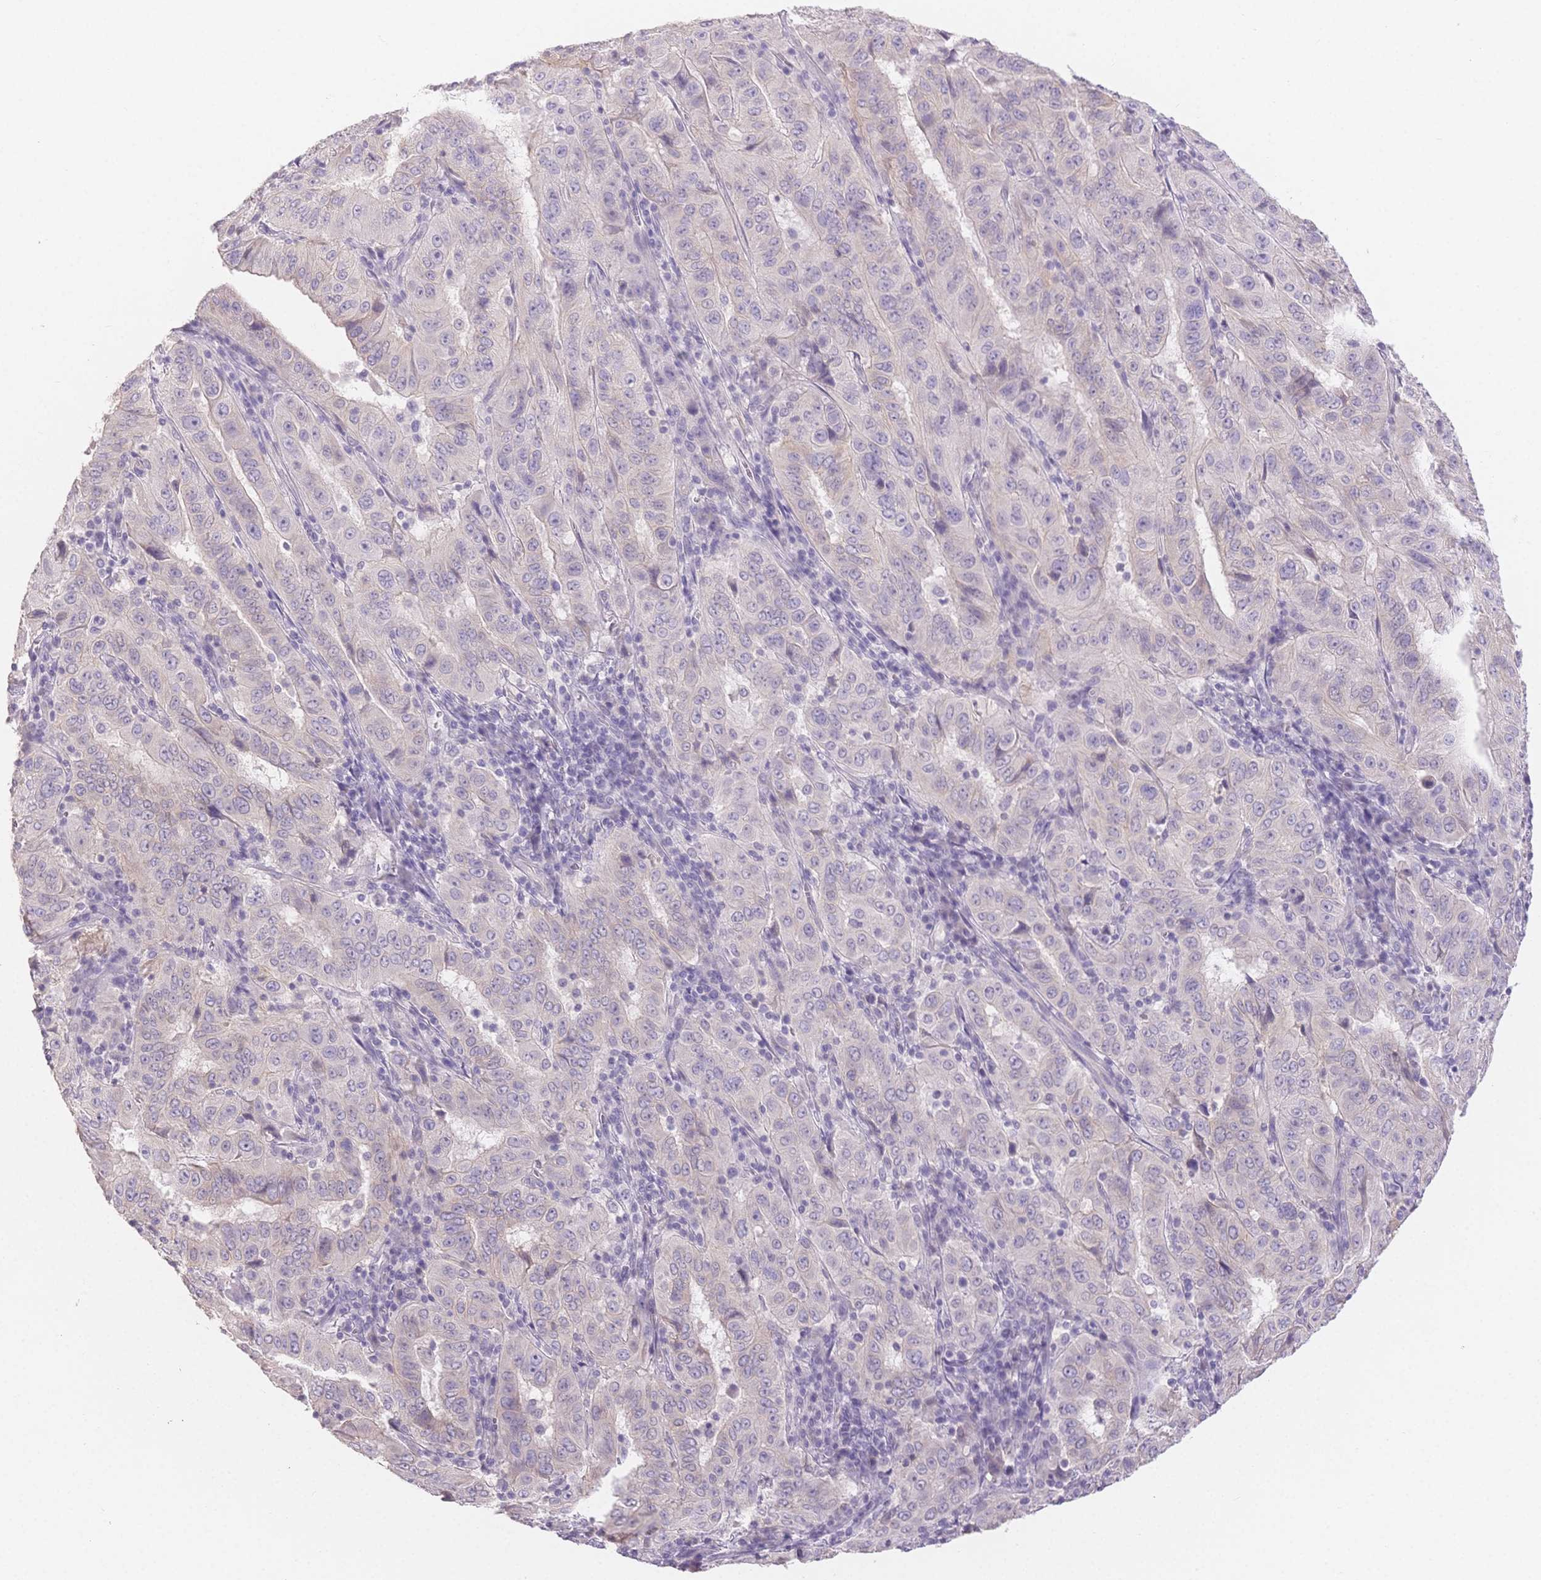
{"staining": {"intensity": "negative", "quantity": "none", "location": "none"}, "tissue": "pancreatic cancer", "cell_type": "Tumor cells", "image_type": "cancer", "snomed": [{"axis": "morphology", "description": "Adenocarcinoma, NOS"}, {"axis": "topography", "description": "Pancreas"}], "caption": "Tumor cells are negative for protein expression in human pancreatic cancer. Nuclei are stained in blue.", "gene": "SUV39H2", "patient": {"sex": "male", "age": 63}}